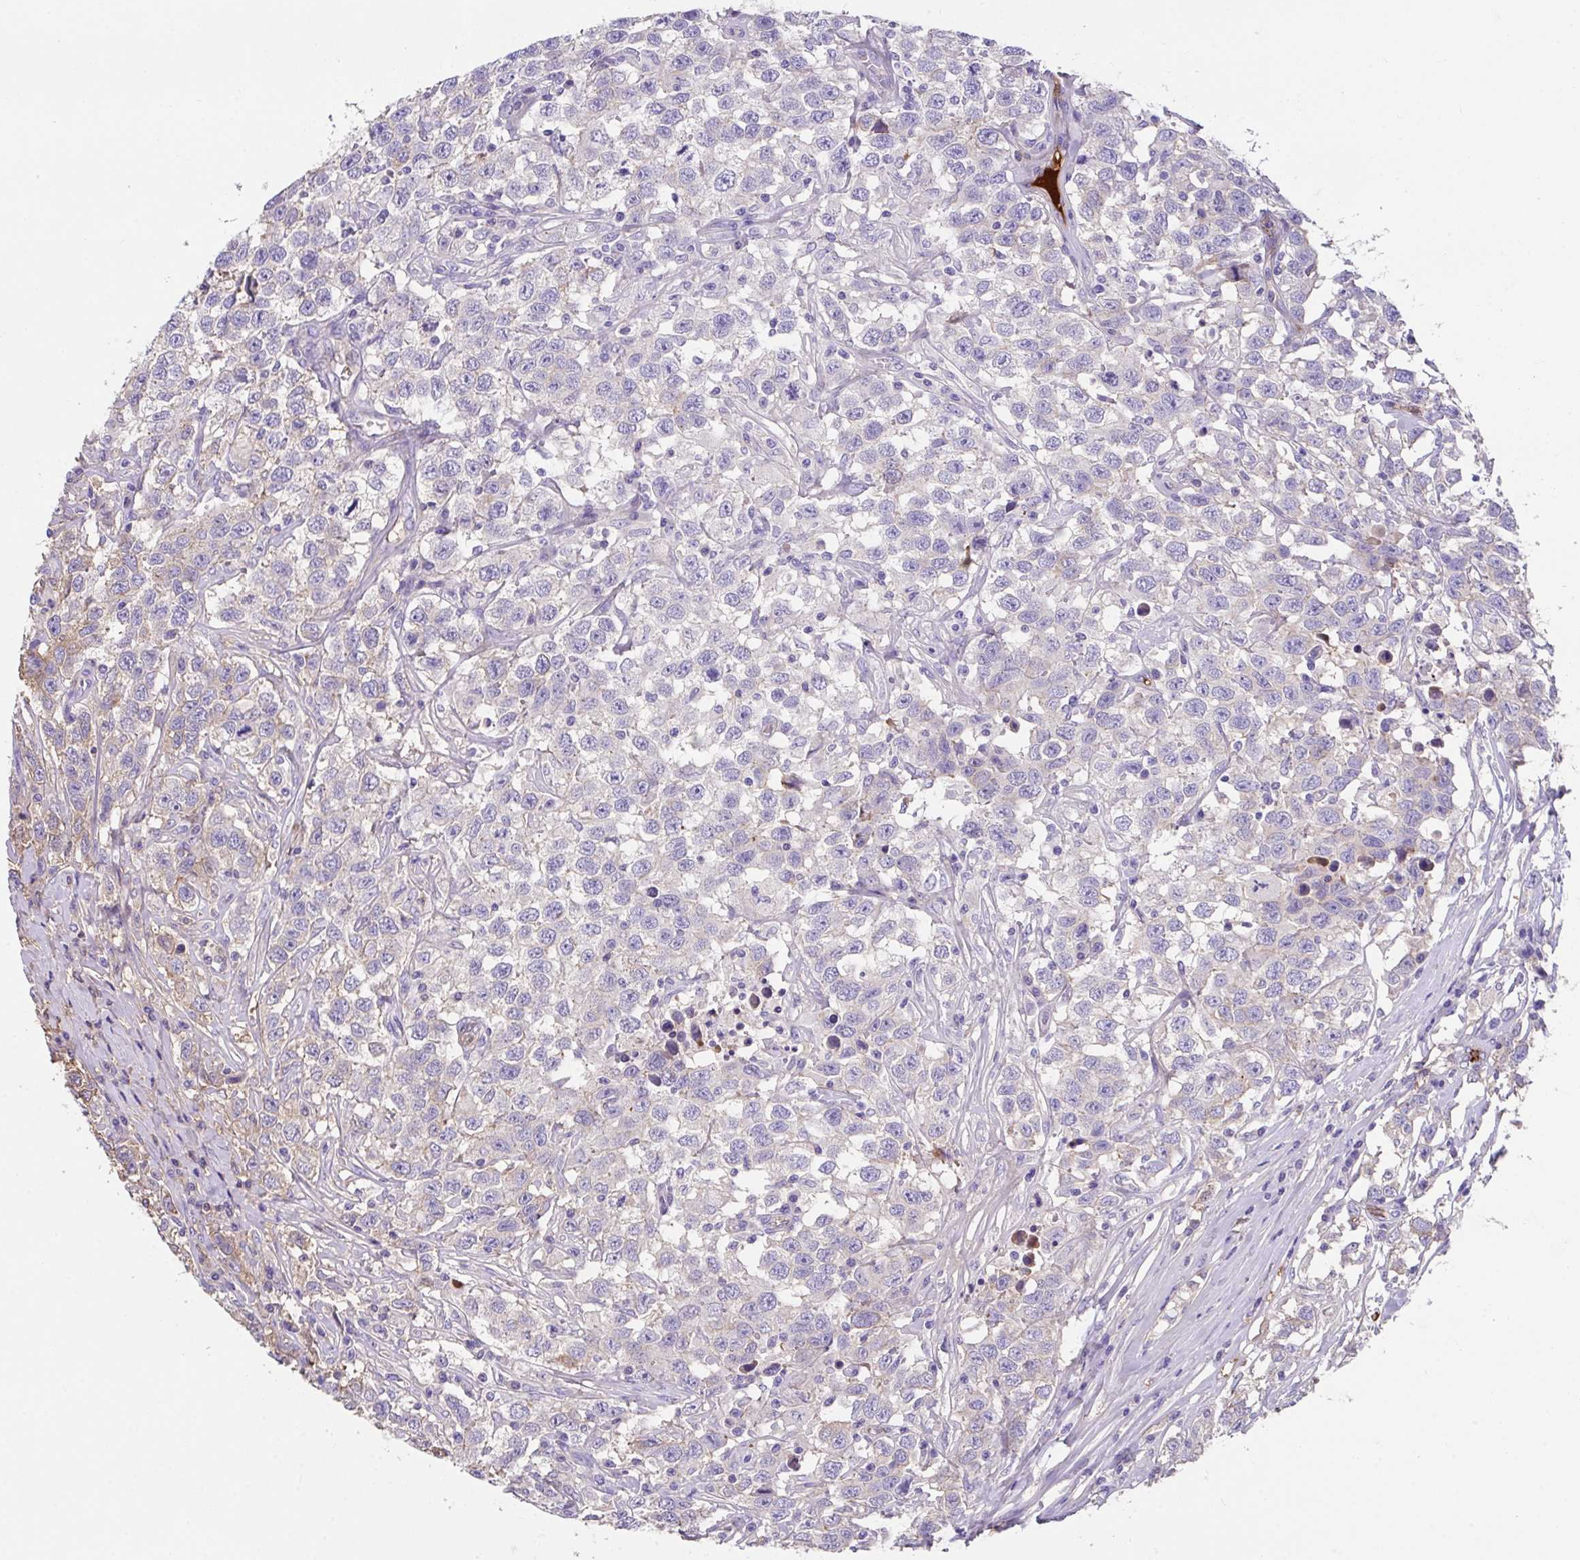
{"staining": {"intensity": "moderate", "quantity": "<25%", "location": "cytoplasmic/membranous,nuclear"}, "tissue": "testis cancer", "cell_type": "Tumor cells", "image_type": "cancer", "snomed": [{"axis": "morphology", "description": "Seminoma, NOS"}, {"axis": "topography", "description": "Testis"}], "caption": "Testis cancer (seminoma) stained for a protein reveals moderate cytoplasmic/membranous and nuclear positivity in tumor cells. Nuclei are stained in blue.", "gene": "ZNF813", "patient": {"sex": "male", "age": 41}}